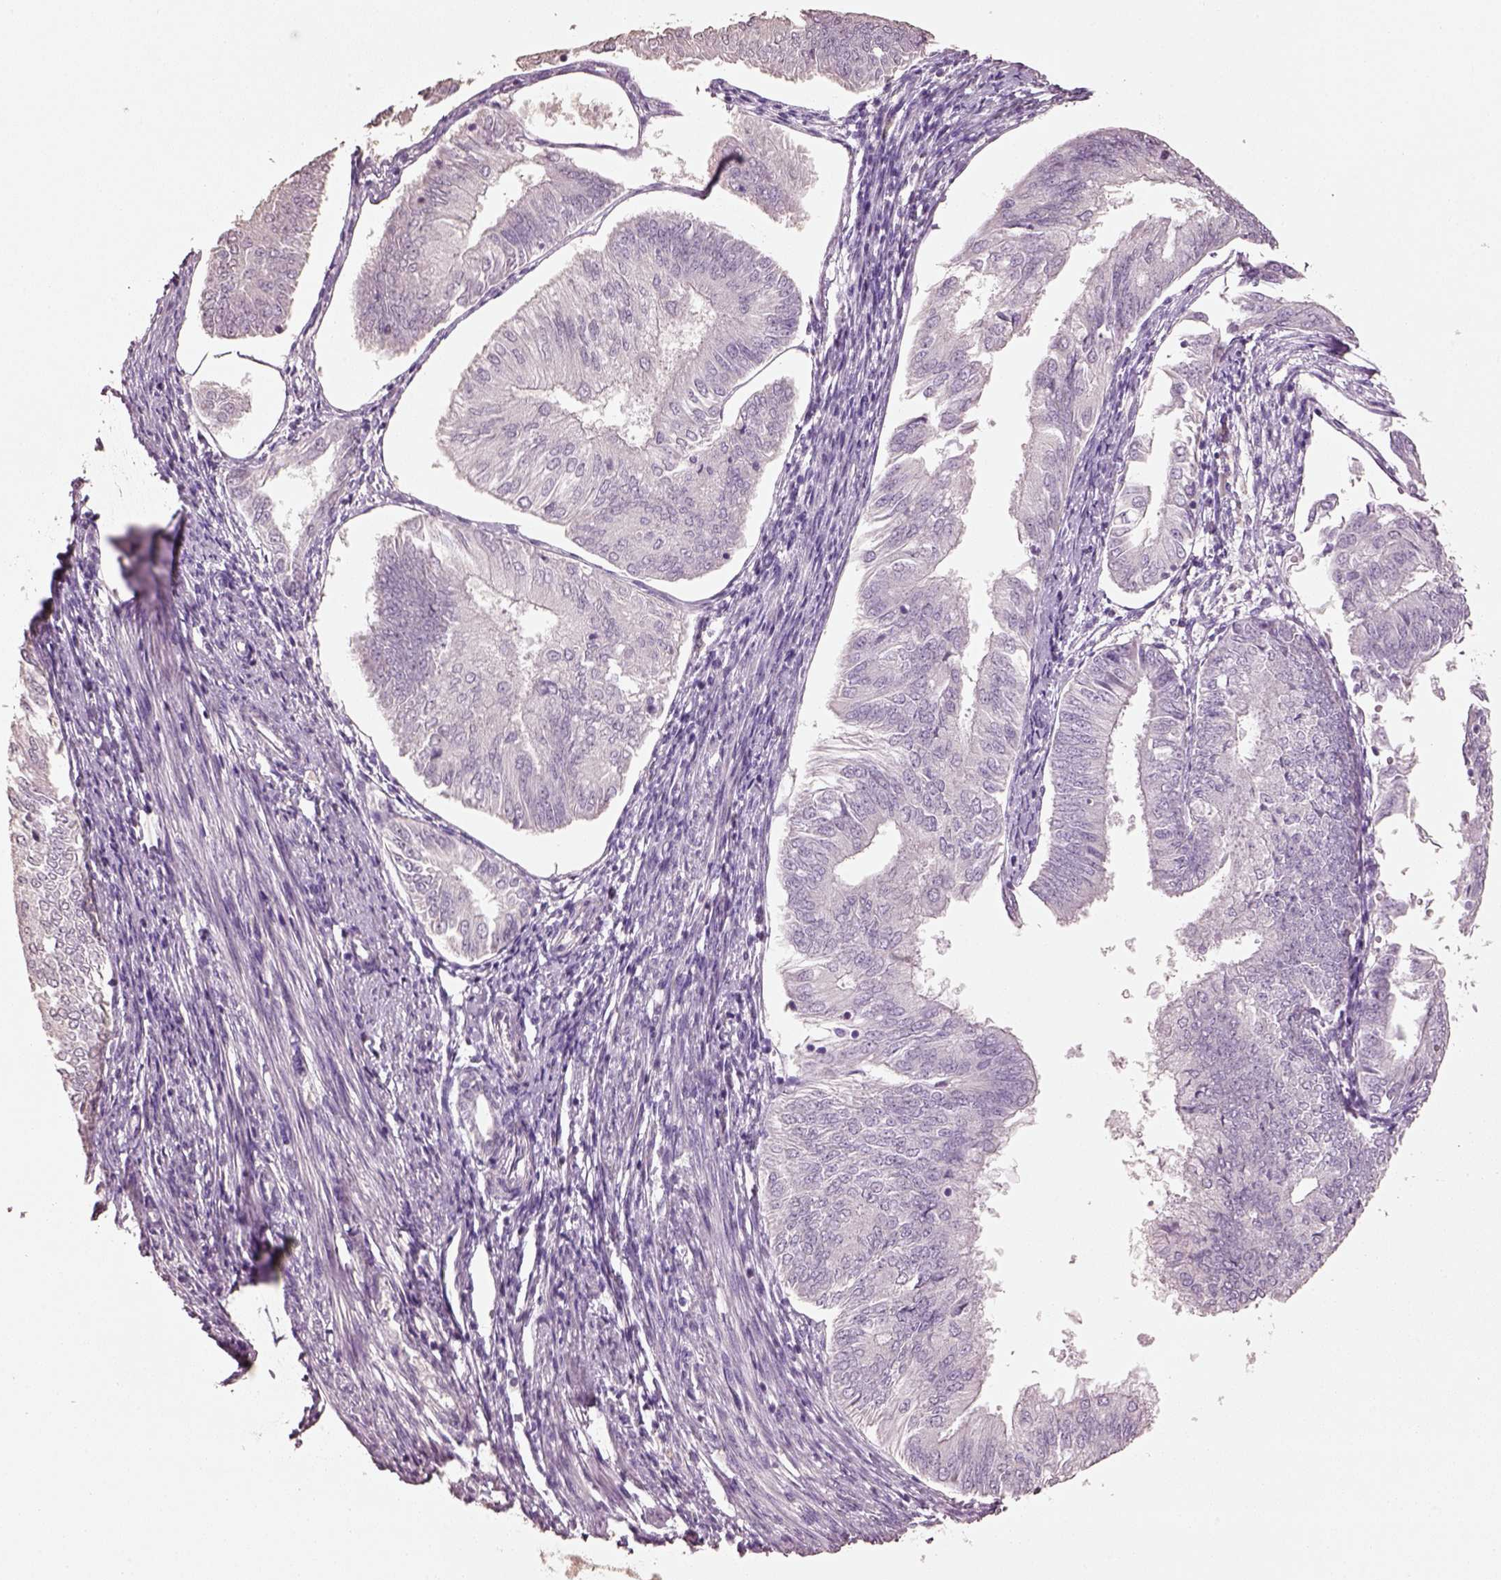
{"staining": {"intensity": "negative", "quantity": "none", "location": "none"}, "tissue": "endometrial cancer", "cell_type": "Tumor cells", "image_type": "cancer", "snomed": [{"axis": "morphology", "description": "Adenocarcinoma, NOS"}, {"axis": "topography", "description": "Endometrium"}], "caption": "This is a image of immunohistochemistry (IHC) staining of adenocarcinoma (endometrial), which shows no expression in tumor cells.", "gene": "KCNIP3", "patient": {"sex": "female", "age": 58}}